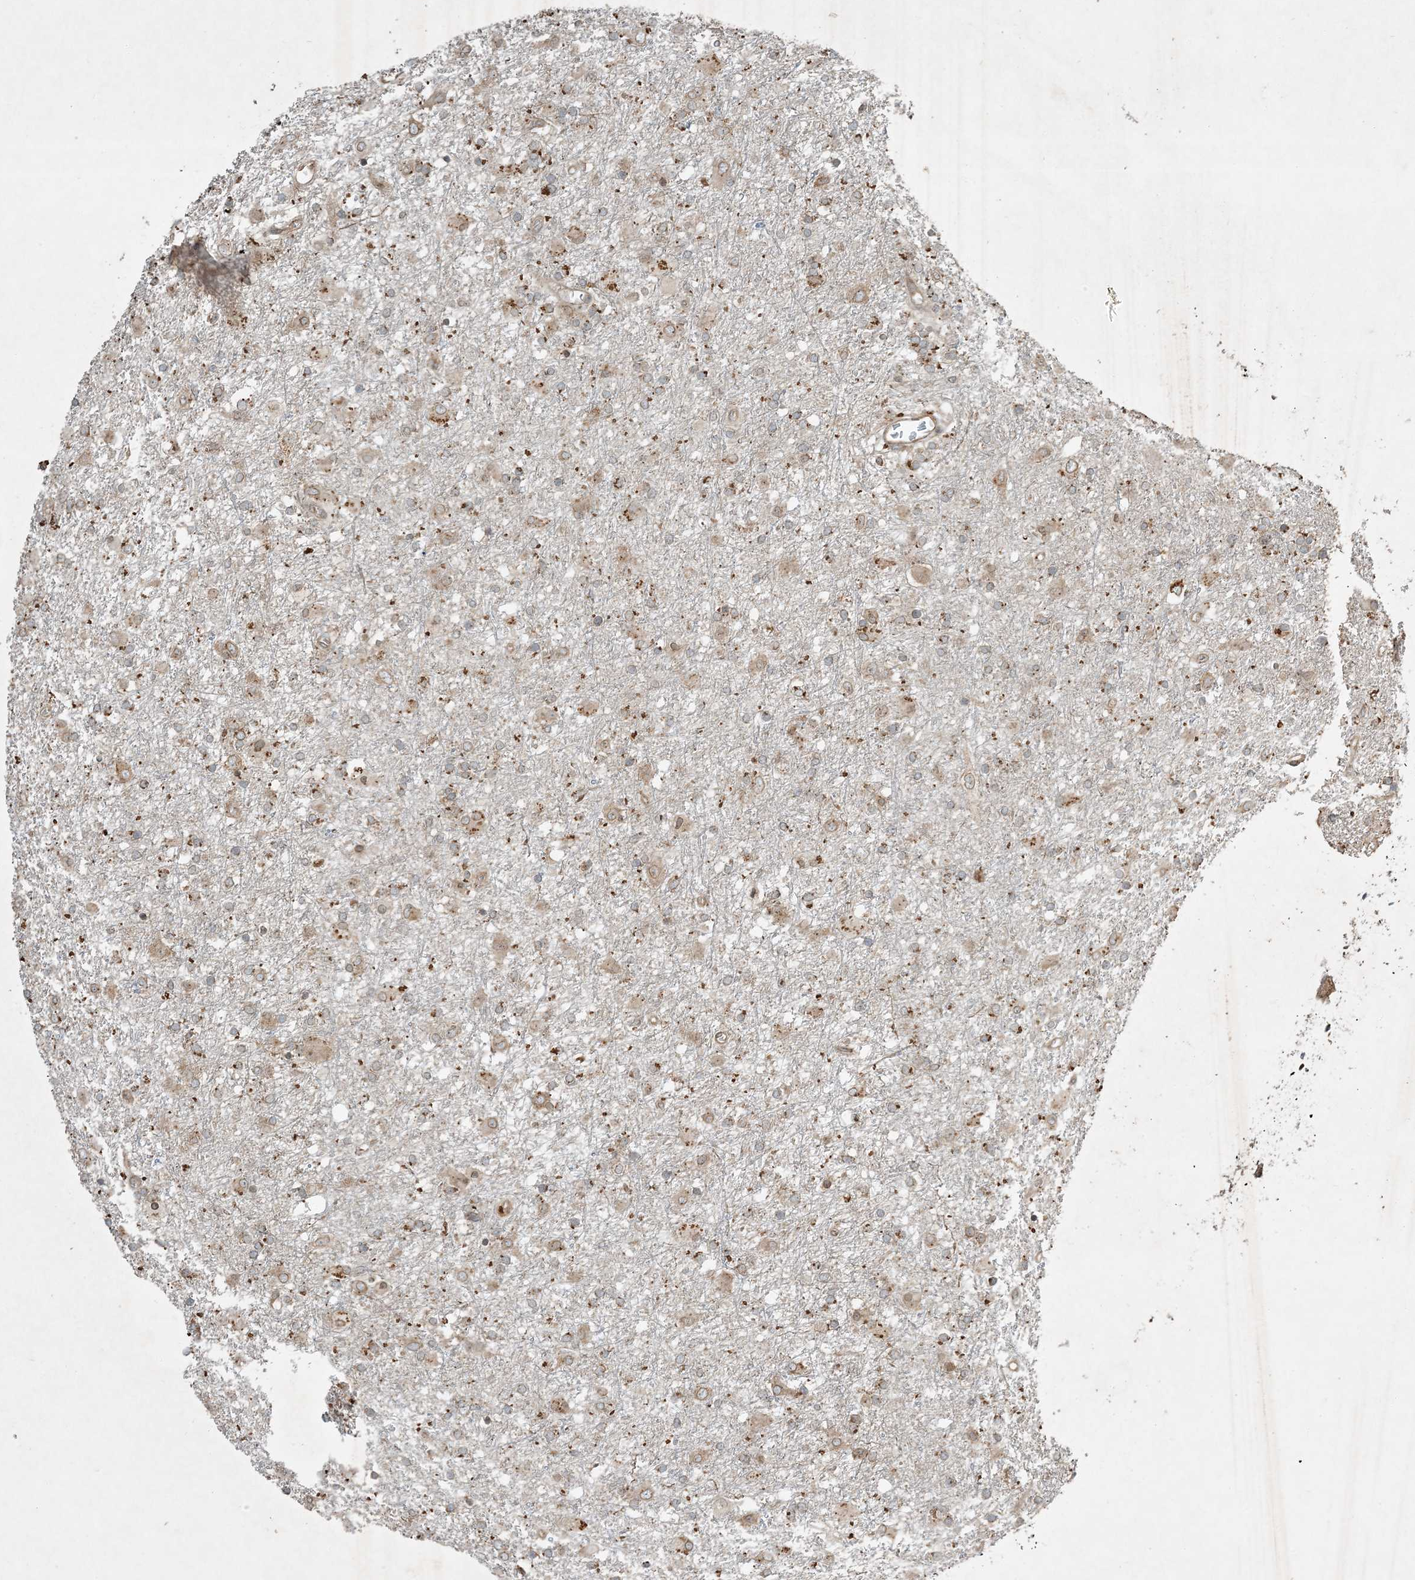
{"staining": {"intensity": "weak", "quantity": ">75%", "location": "cytoplasmic/membranous"}, "tissue": "glioma", "cell_type": "Tumor cells", "image_type": "cancer", "snomed": [{"axis": "morphology", "description": "Glioma, malignant, Low grade"}, {"axis": "topography", "description": "Brain"}], "caption": "Approximately >75% of tumor cells in glioma reveal weak cytoplasmic/membranous protein positivity as visualized by brown immunohistochemical staining.", "gene": "COMMD8", "patient": {"sex": "male", "age": 65}}